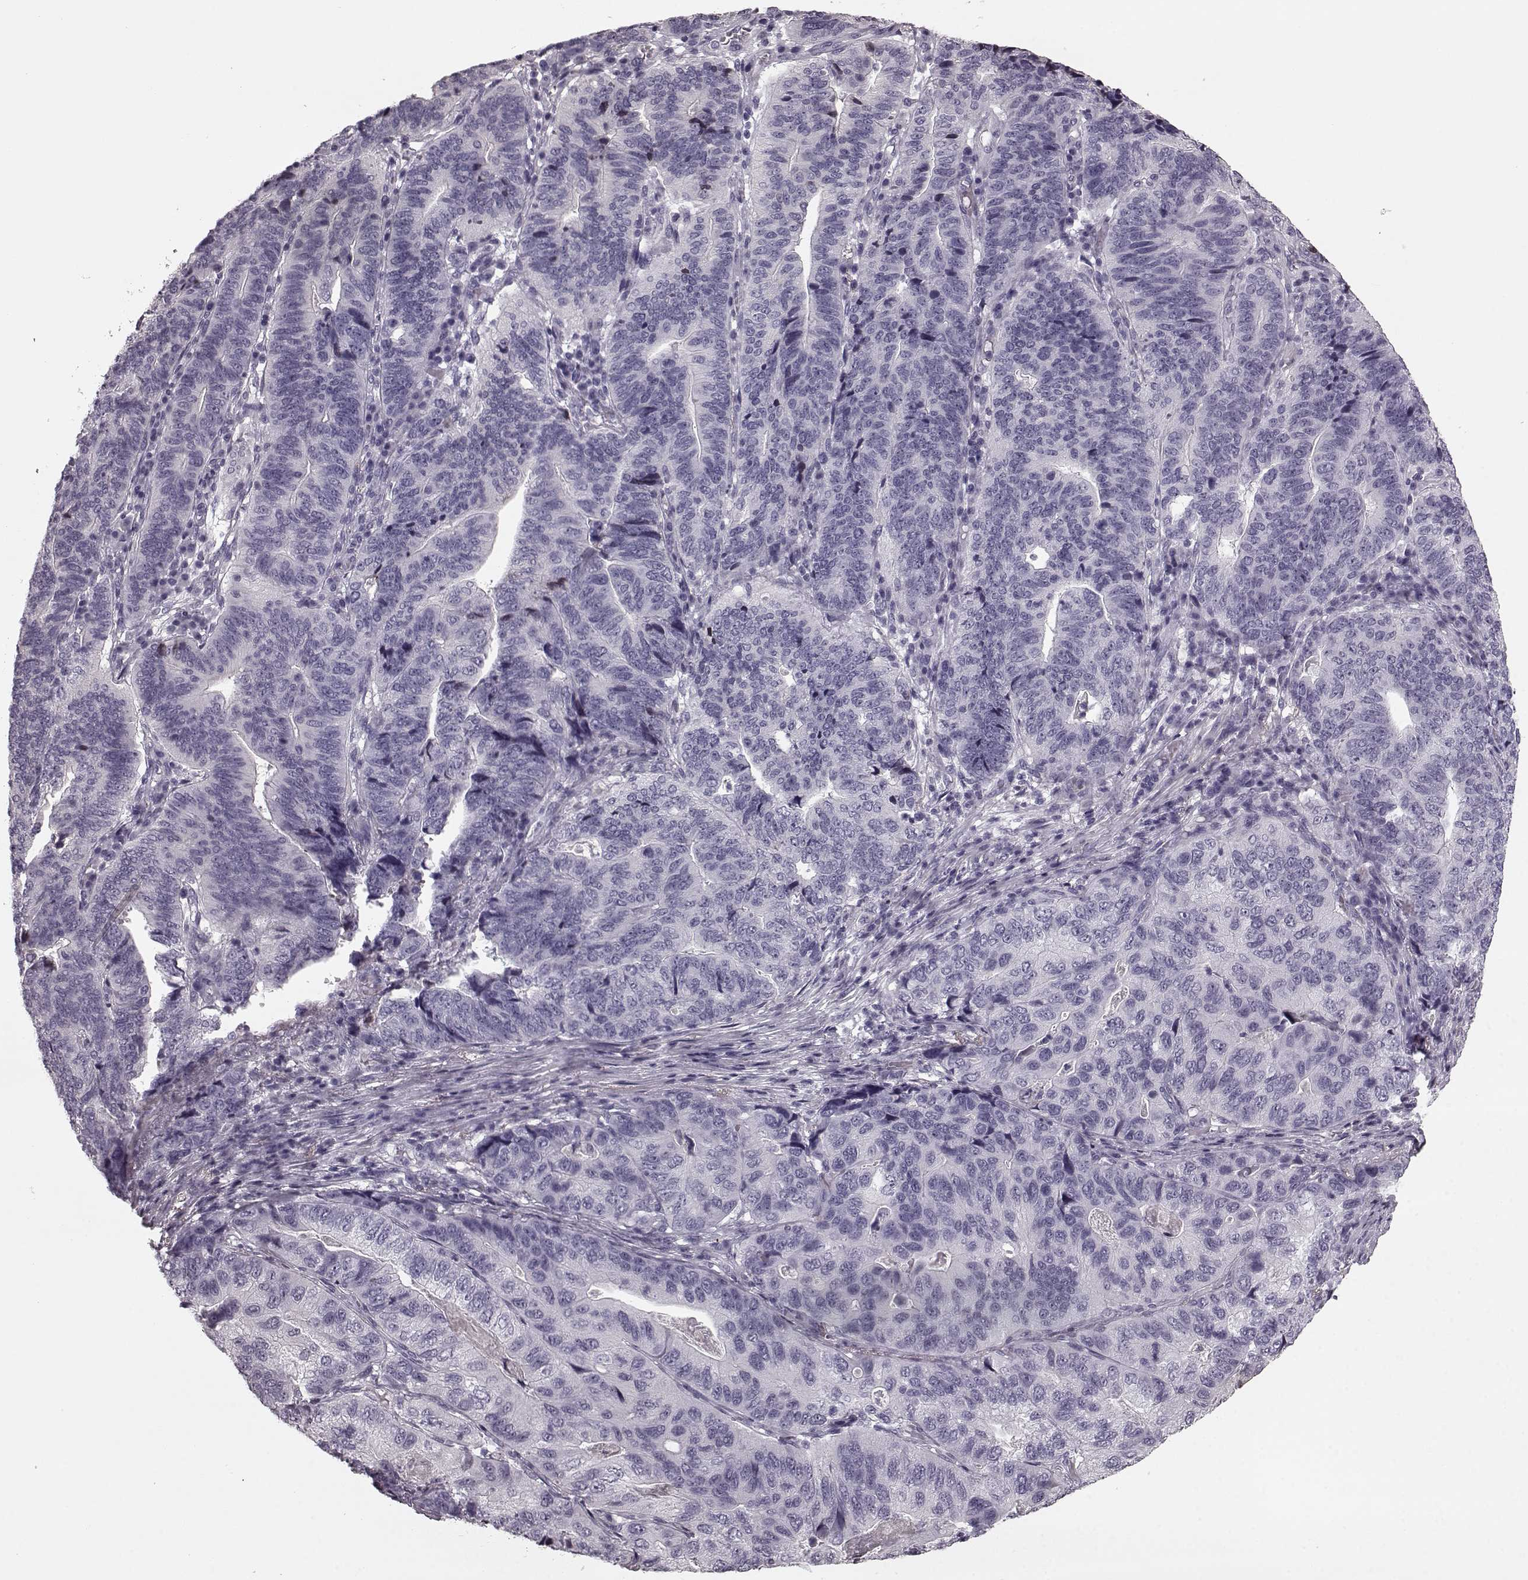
{"staining": {"intensity": "negative", "quantity": "none", "location": "none"}, "tissue": "stomach cancer", "cell_type": "Tumor cells", "image_type": "cancer", "snomed": [{"axis": "morphology", "description": "Adenocarcinoma, NOS"}, {"axis": "topography", "description": "Stomach, upper"}], "caption": "Tumor cells show no significant protein staining in adenocarcinoma (stomach).", "gene": "CST7", "patient": {"sex": "female", "age": 67}}